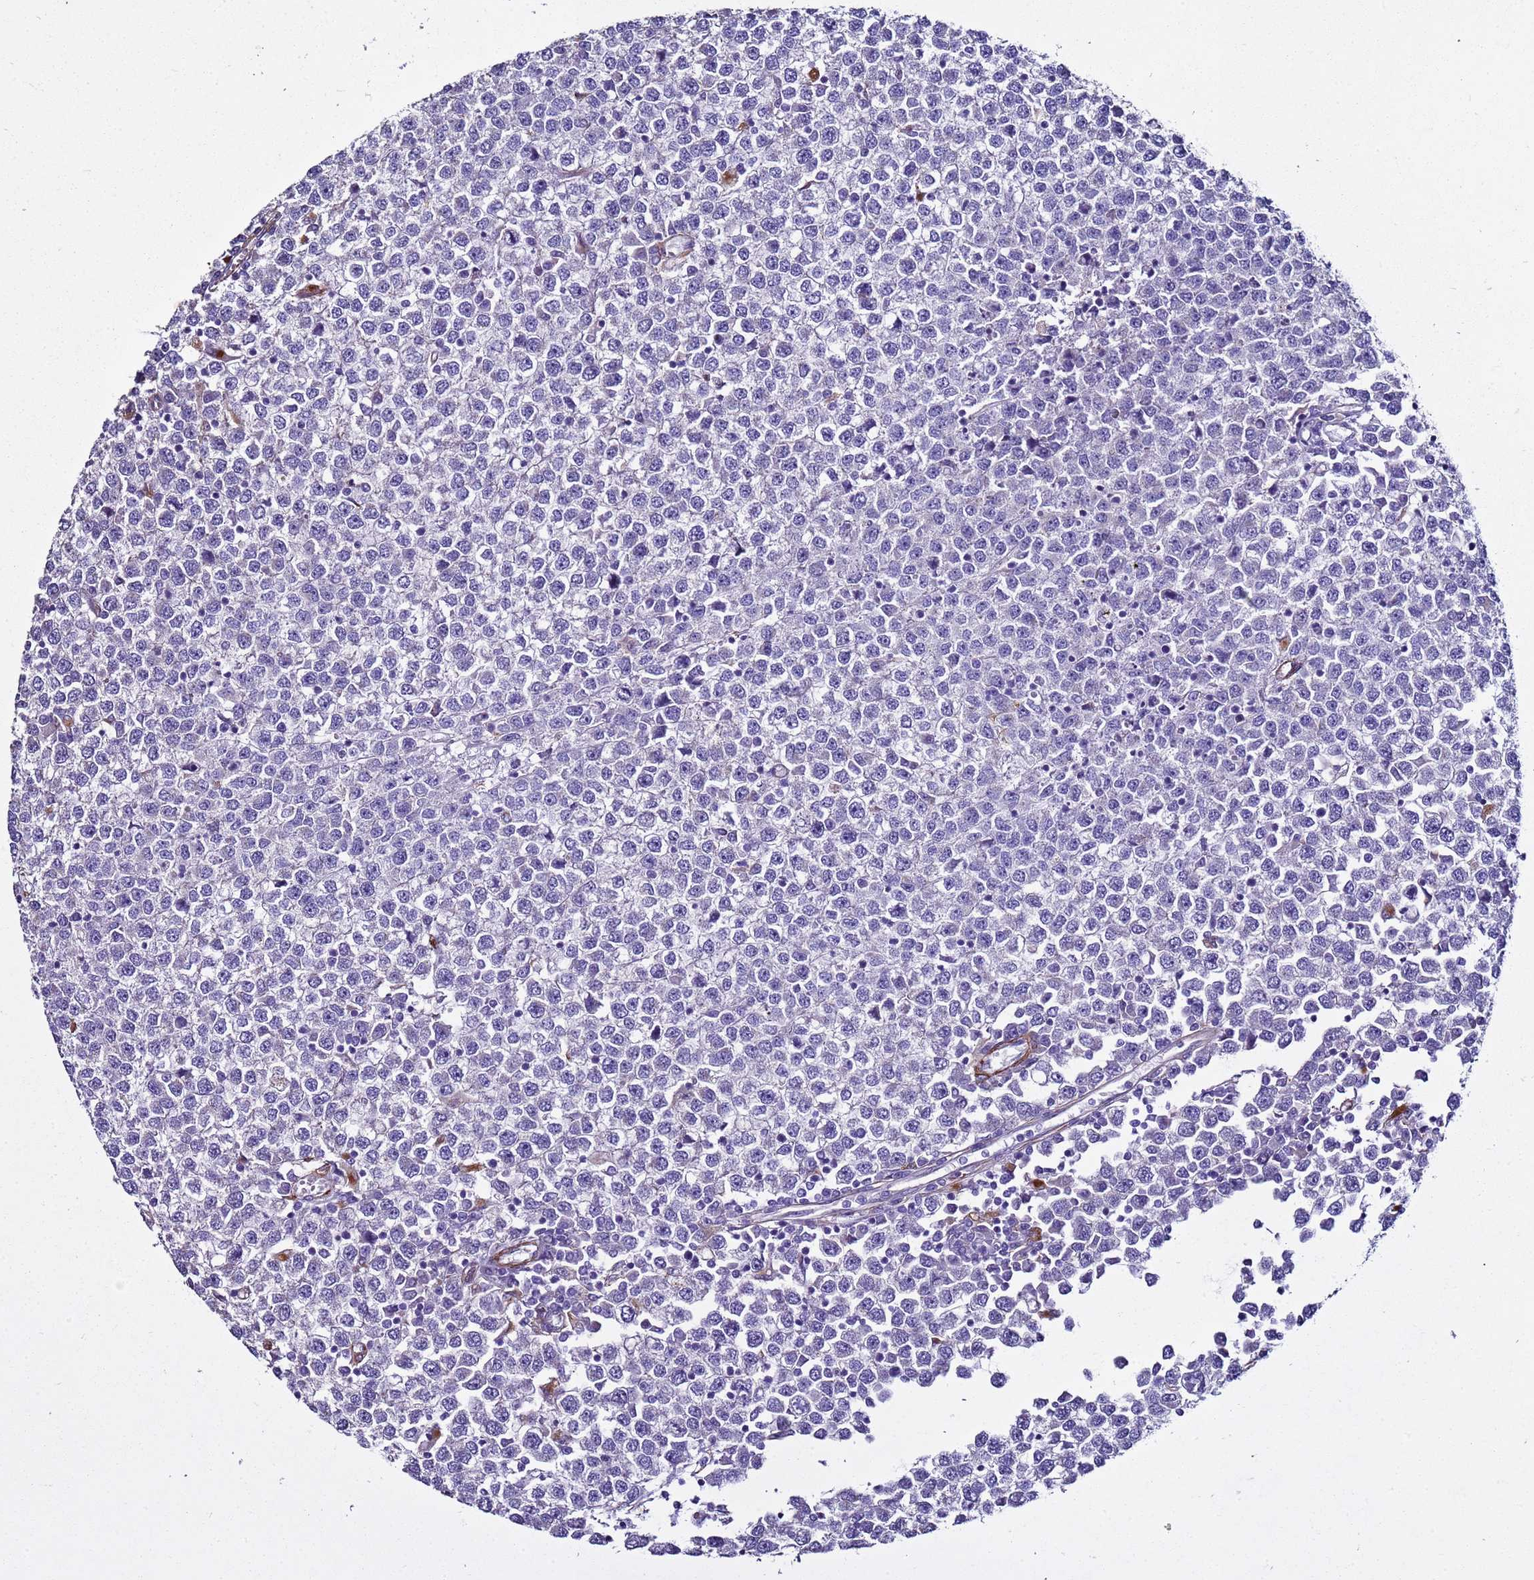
{"staining": {"intensity": "negative", "quantity": "none", "location": "none"}, "tissue": "testis cancer", "cell_type": "Tumor cells", "image_type": "cancer", "snomed": [{"axis": "morphology", "description": "Seminoma, NOS"}, {"axis": "topography", "description": "Testis"}], "caption": "The immunohistochemistry photomicrograph has no significant positivity in tumor cells of seminoma (testis) tissue. The staining was performed using DAB to visualize the protein expression in brown, while the nuclei were stained in blue with hematoxylin (Magnification: 20x).", "gene": "RABL2B", "patient": {"sex": "male", "age": 65}}